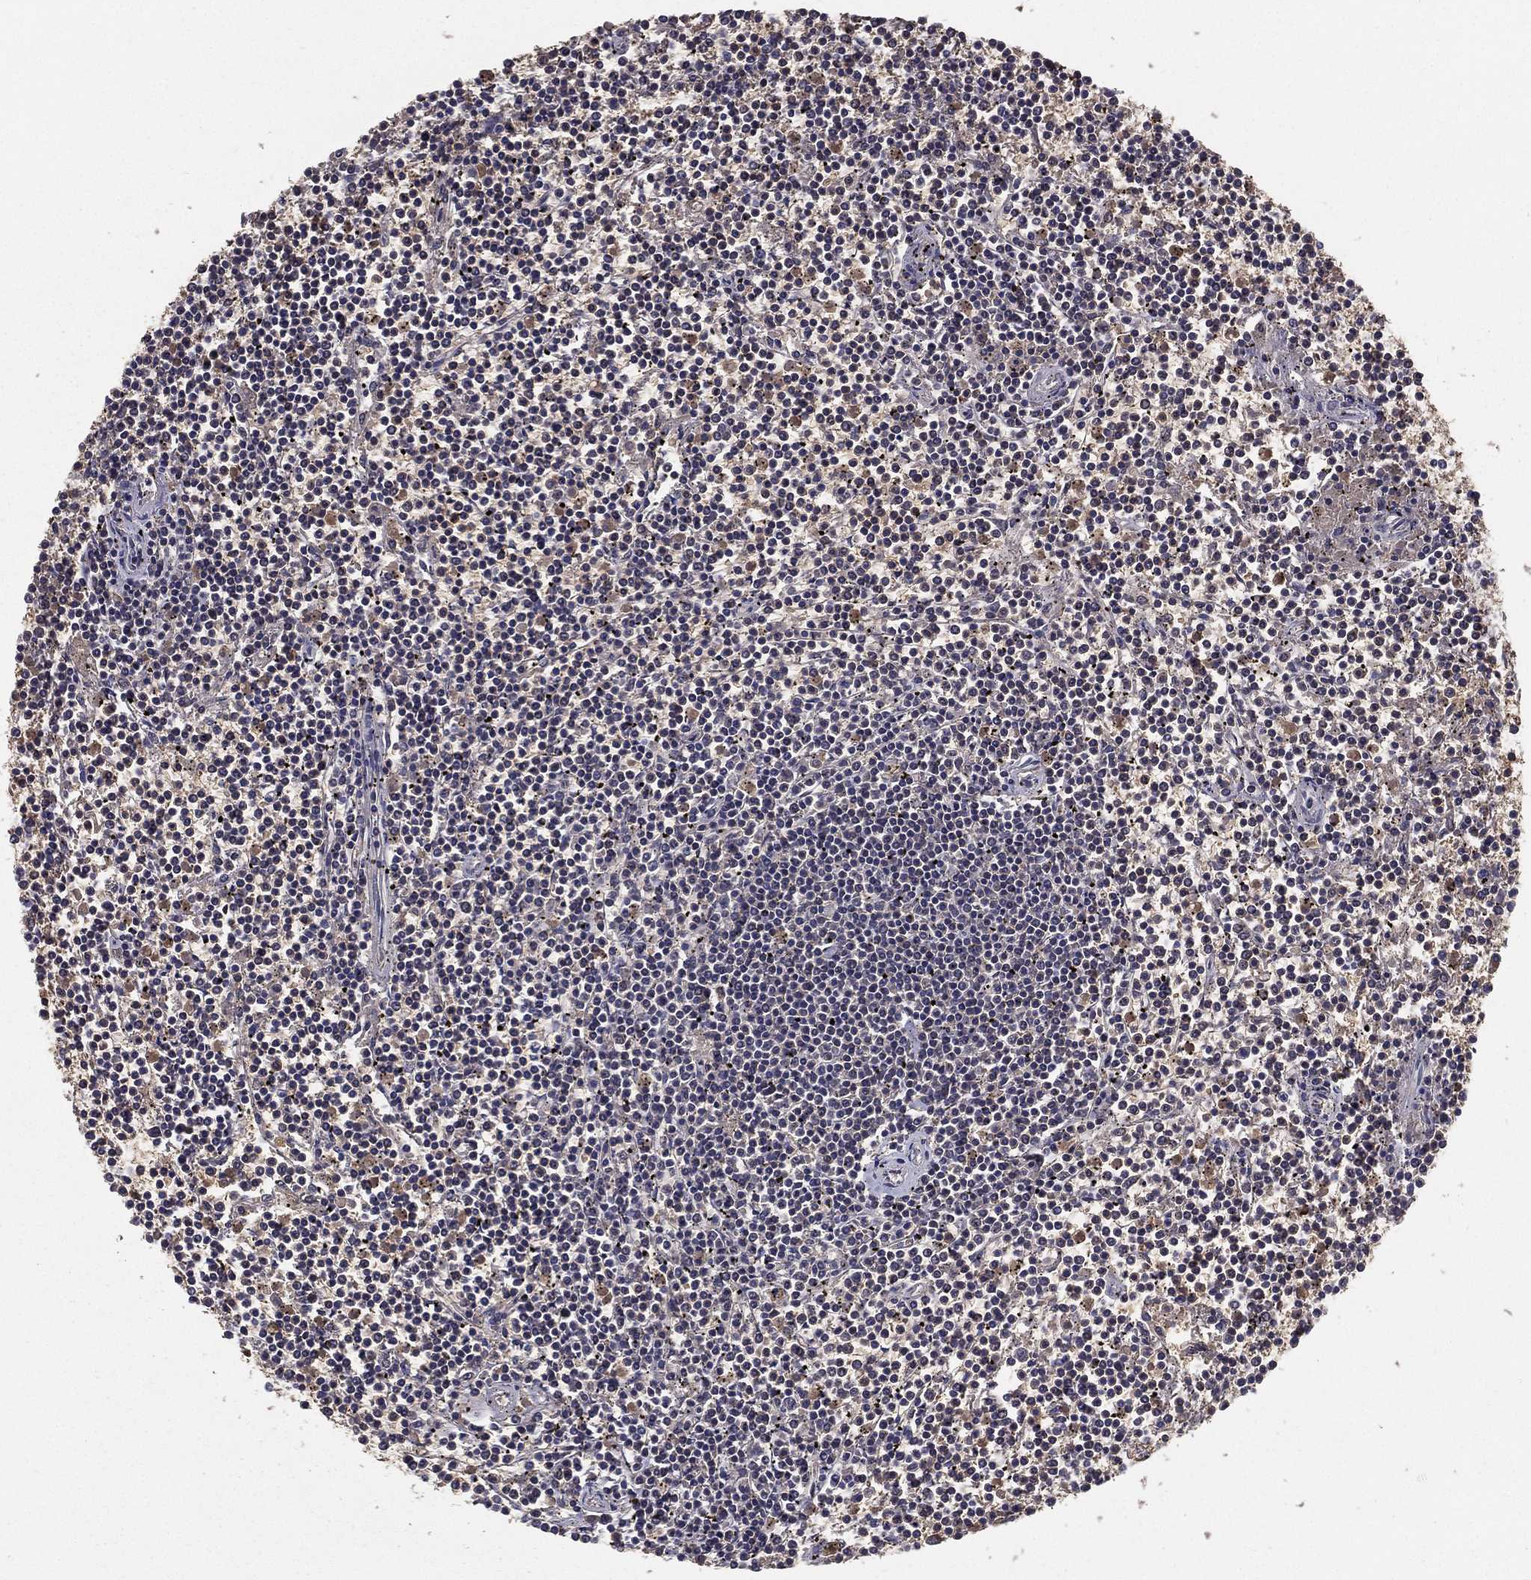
{"staining": {"intensity": "weak", "quantity": "<25%", "location": "nuclear"}, "tissue": "lymphoma", "cell_type": "Tumor cells", "image_type": "cancer", "snomed": [{"axis": "morphology", "description": "Malignant lymphoma, non-Hodgkin's type, Low grade"}, {"axis": "topography", "description": "Spleen"}], "caption": "Protein analysis of low-grade malignant lymphoma, non-Hodgkin's type displays no significant expression in tumor cells.", "gene": "CARM1", "patient": {"sex": "female", "age": 19}}